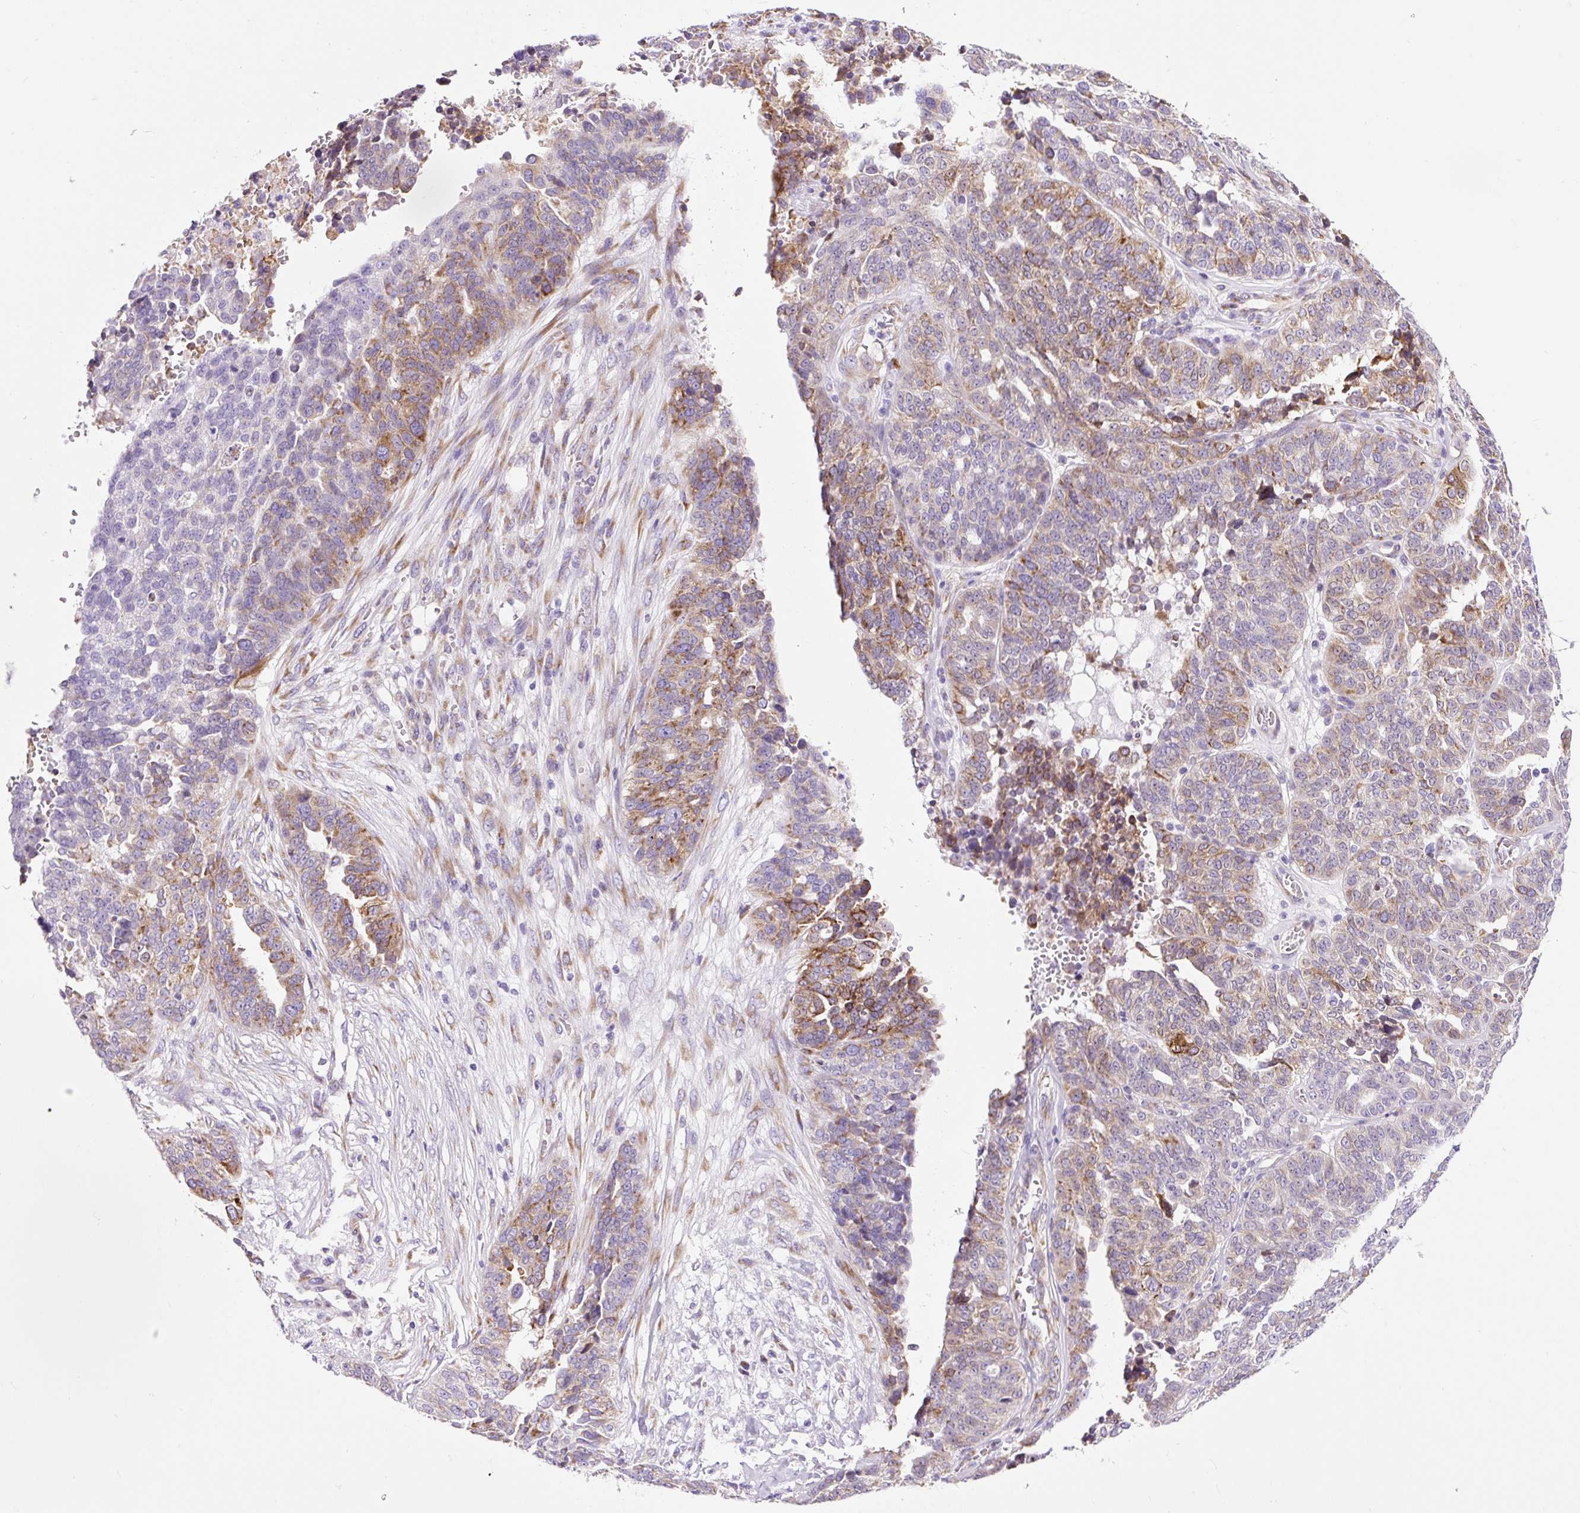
{"staining": {"intensity": "moderate", "quantity": "25%-75%", "location": "cytoplasmic/membranous"}, "tissue": "ovarian cancer", "cell_type": "Tumor cells", "image_type": "cancer", "snomed": [{"axis": "morphology", "description": "Cystadenocarcinoma, serous, NOS"}, {"axis": "topography", "description": "Ovary"}], "caption": "An image of human ovarian cancer stained for a protein reveals moderate cytoplasmic/membranous brown staining in tumor cells.", "gene": "DDOST", "patient": {"sex": "female", "age": 59}}